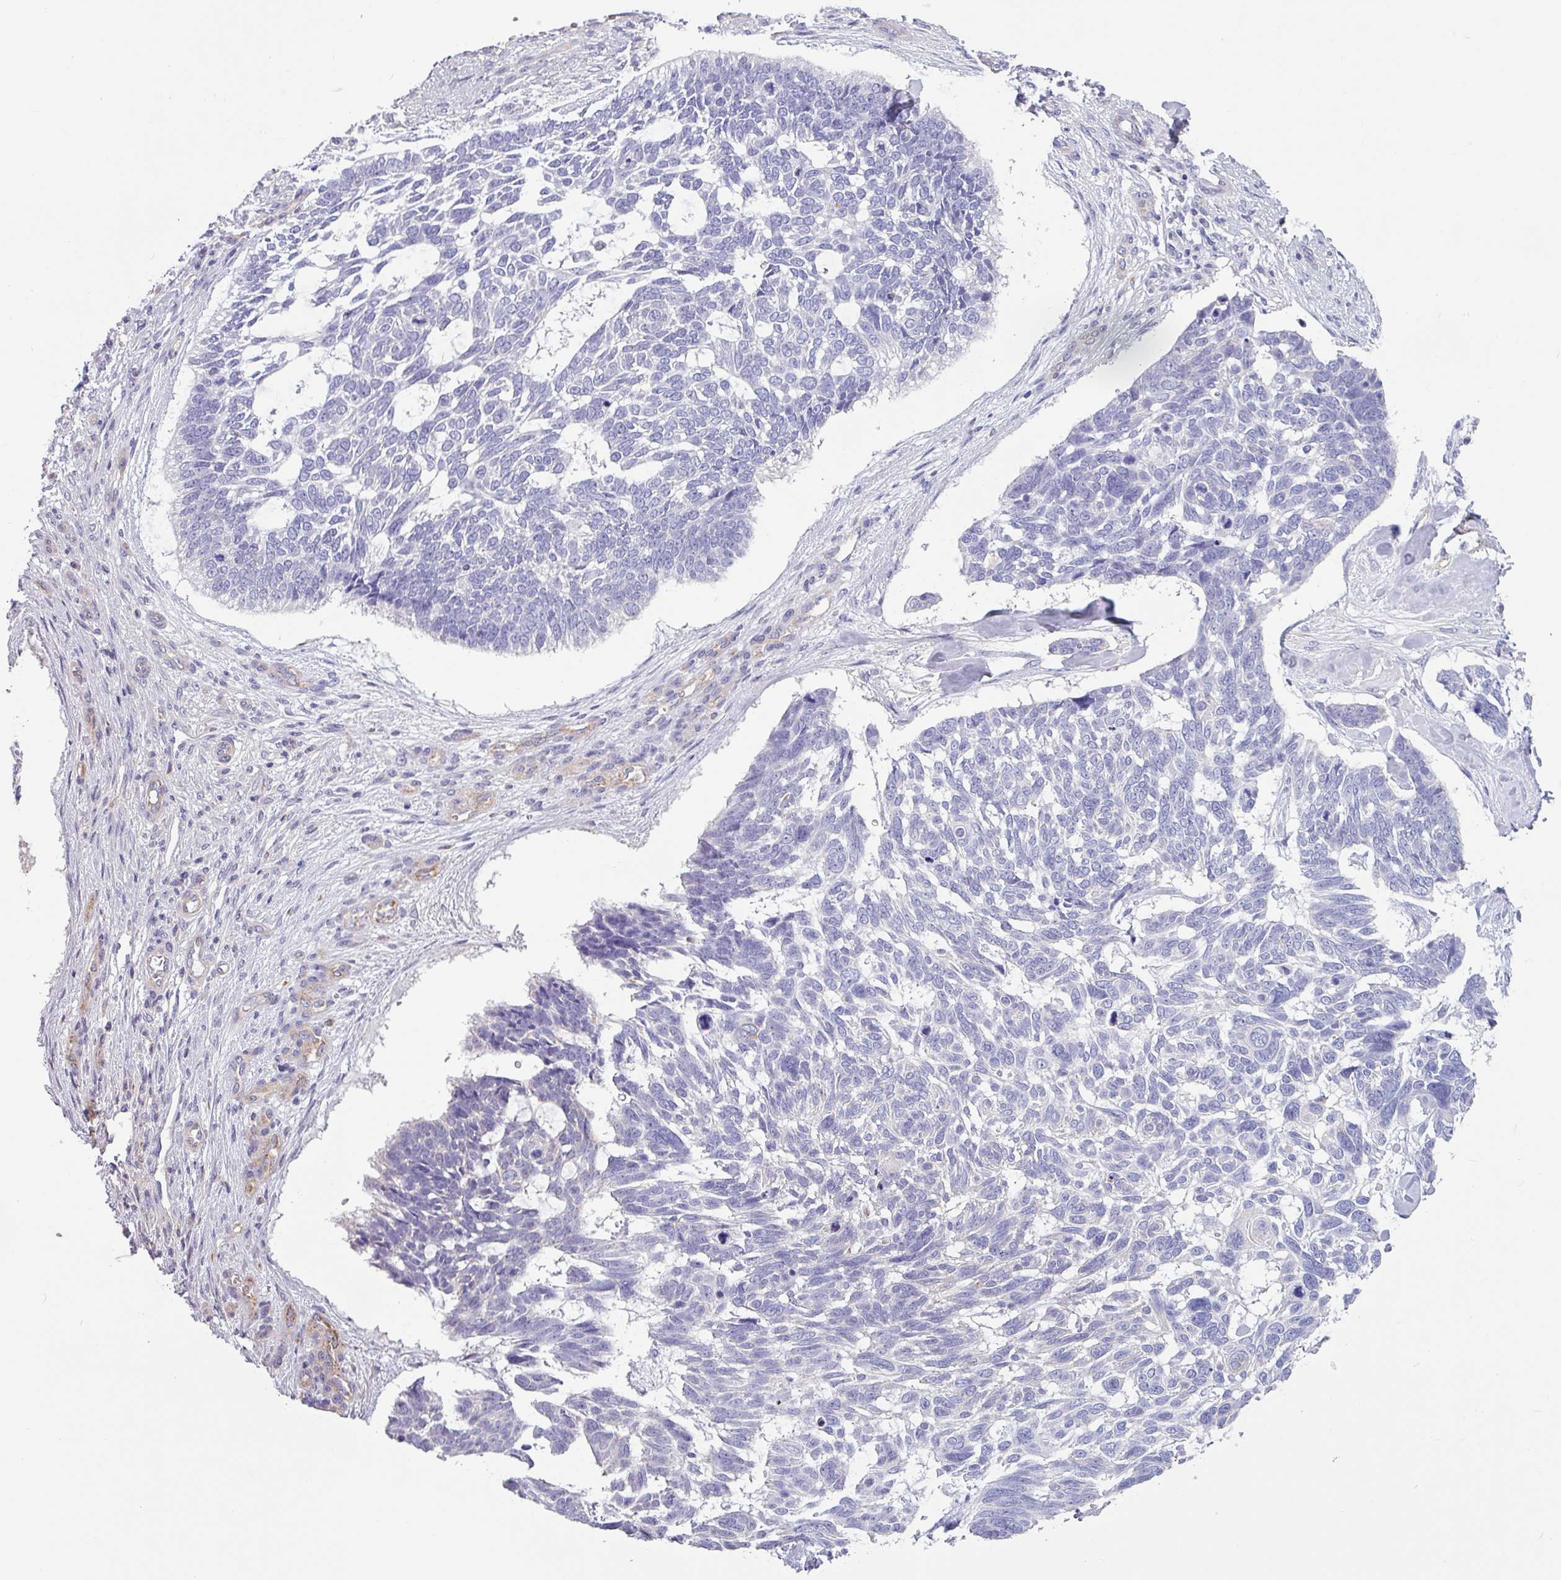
{"staining": {"intensity": "negative", "quantity": "none", "location": "none"}, "tissue": "skin cancer", "cell_type": "Tumor cells", "image_type": "cancer", "snomed": [{"axis": "morphology", "description": "Basal cell carcinoma"}, {"axis": "topography", "description": "Skin"}], "caption": "Immunohistochemical staining of human basal cell carcinoma (skin) exhibits no significant expression in tumor cells.", "gene": "CAMK1", "patient": {"sex": "male", "age": 88}}